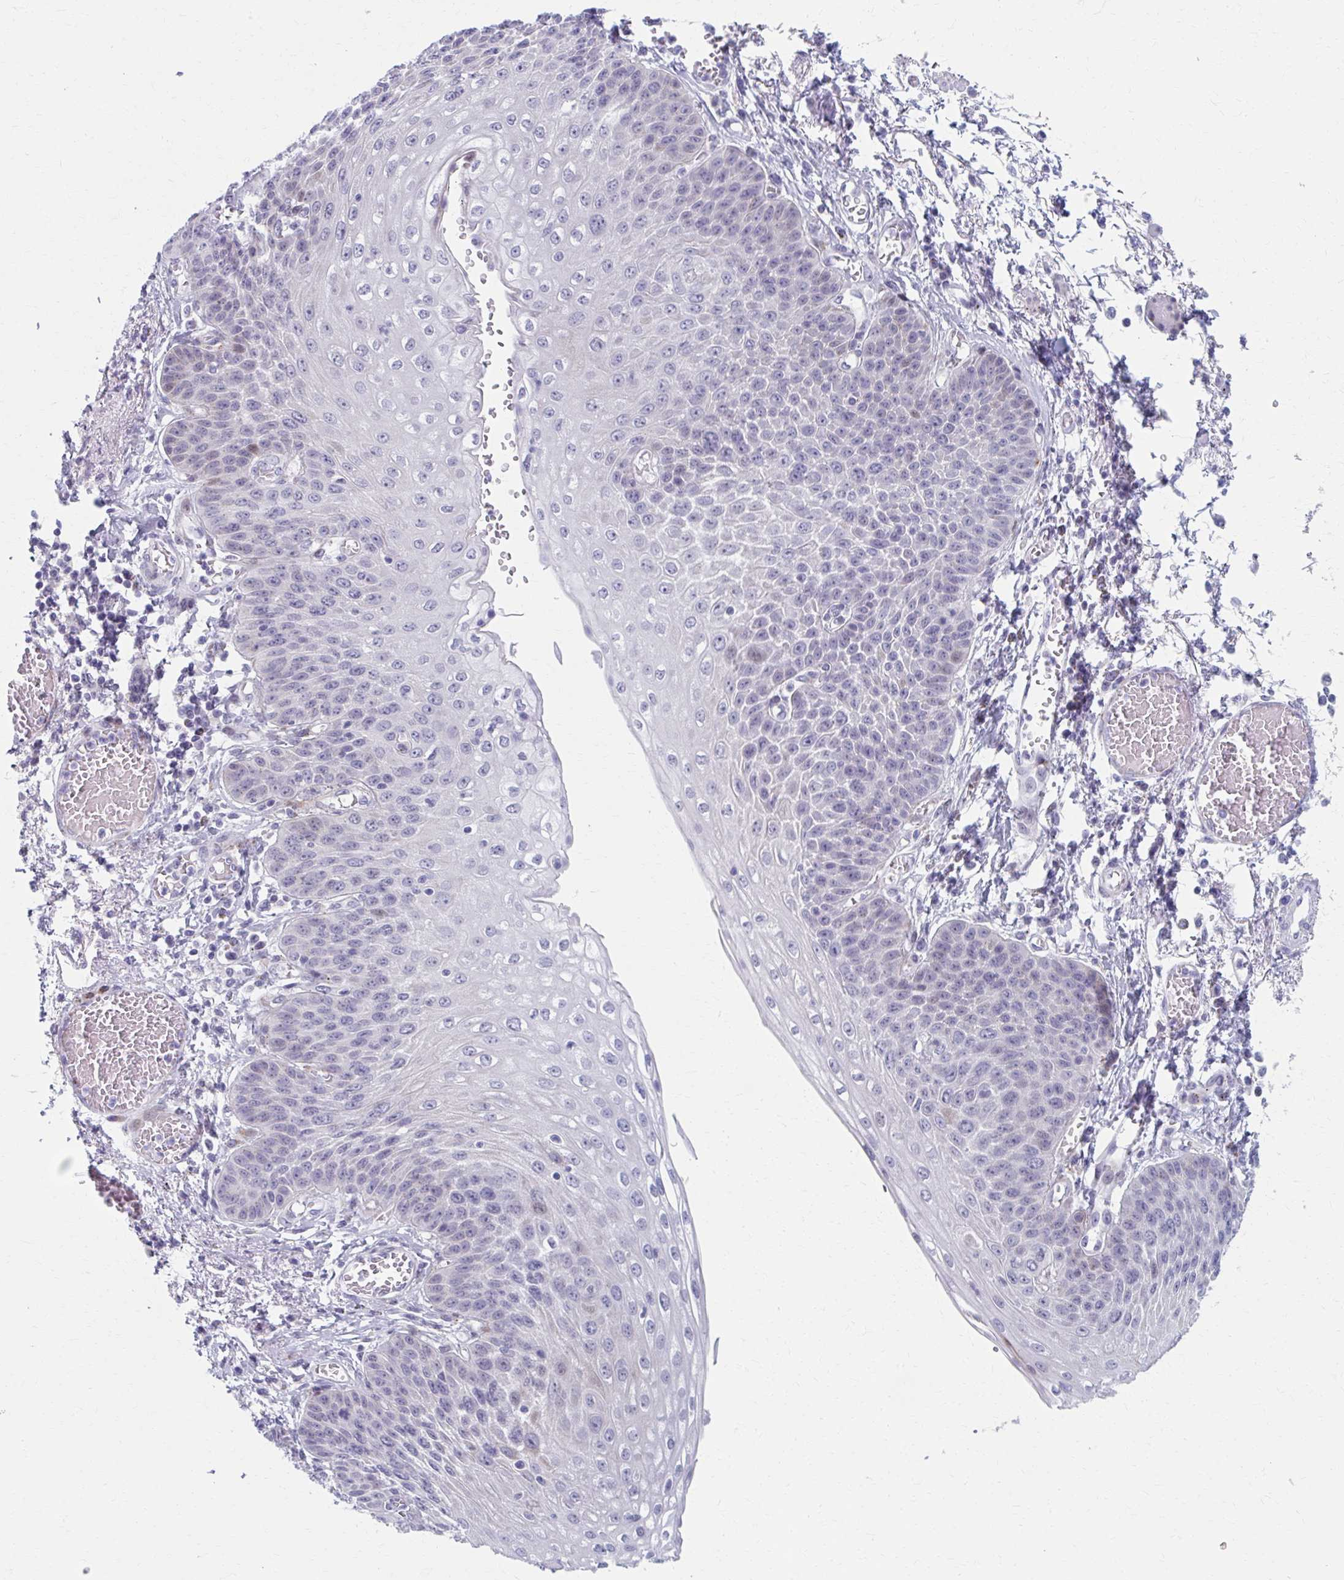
{"staining": {"intensity": "strong", "quantity": "25%-75%", "location": "cytoplasmic/membranous"}, "tissue": "esophagus", "cell_type": "Squamous epithelial cells", "image_type": "normal", "snomed": [{"axis": "morphology", "description": "Normal tissue, NOS"}, {"axis": "morphology", "description": "Adenocarcinoma, NOS"}, {"axis": "topography", "description": "Esophagus"}], "caption": "Immunohistochemical staining of normal esophagus shows strong cytoplasmic/membranous protein positivity in about 25%-75% of squamous epithelial cells.", "gene": "OLFM2", "patient": {"sex": "male", "age": 81}}